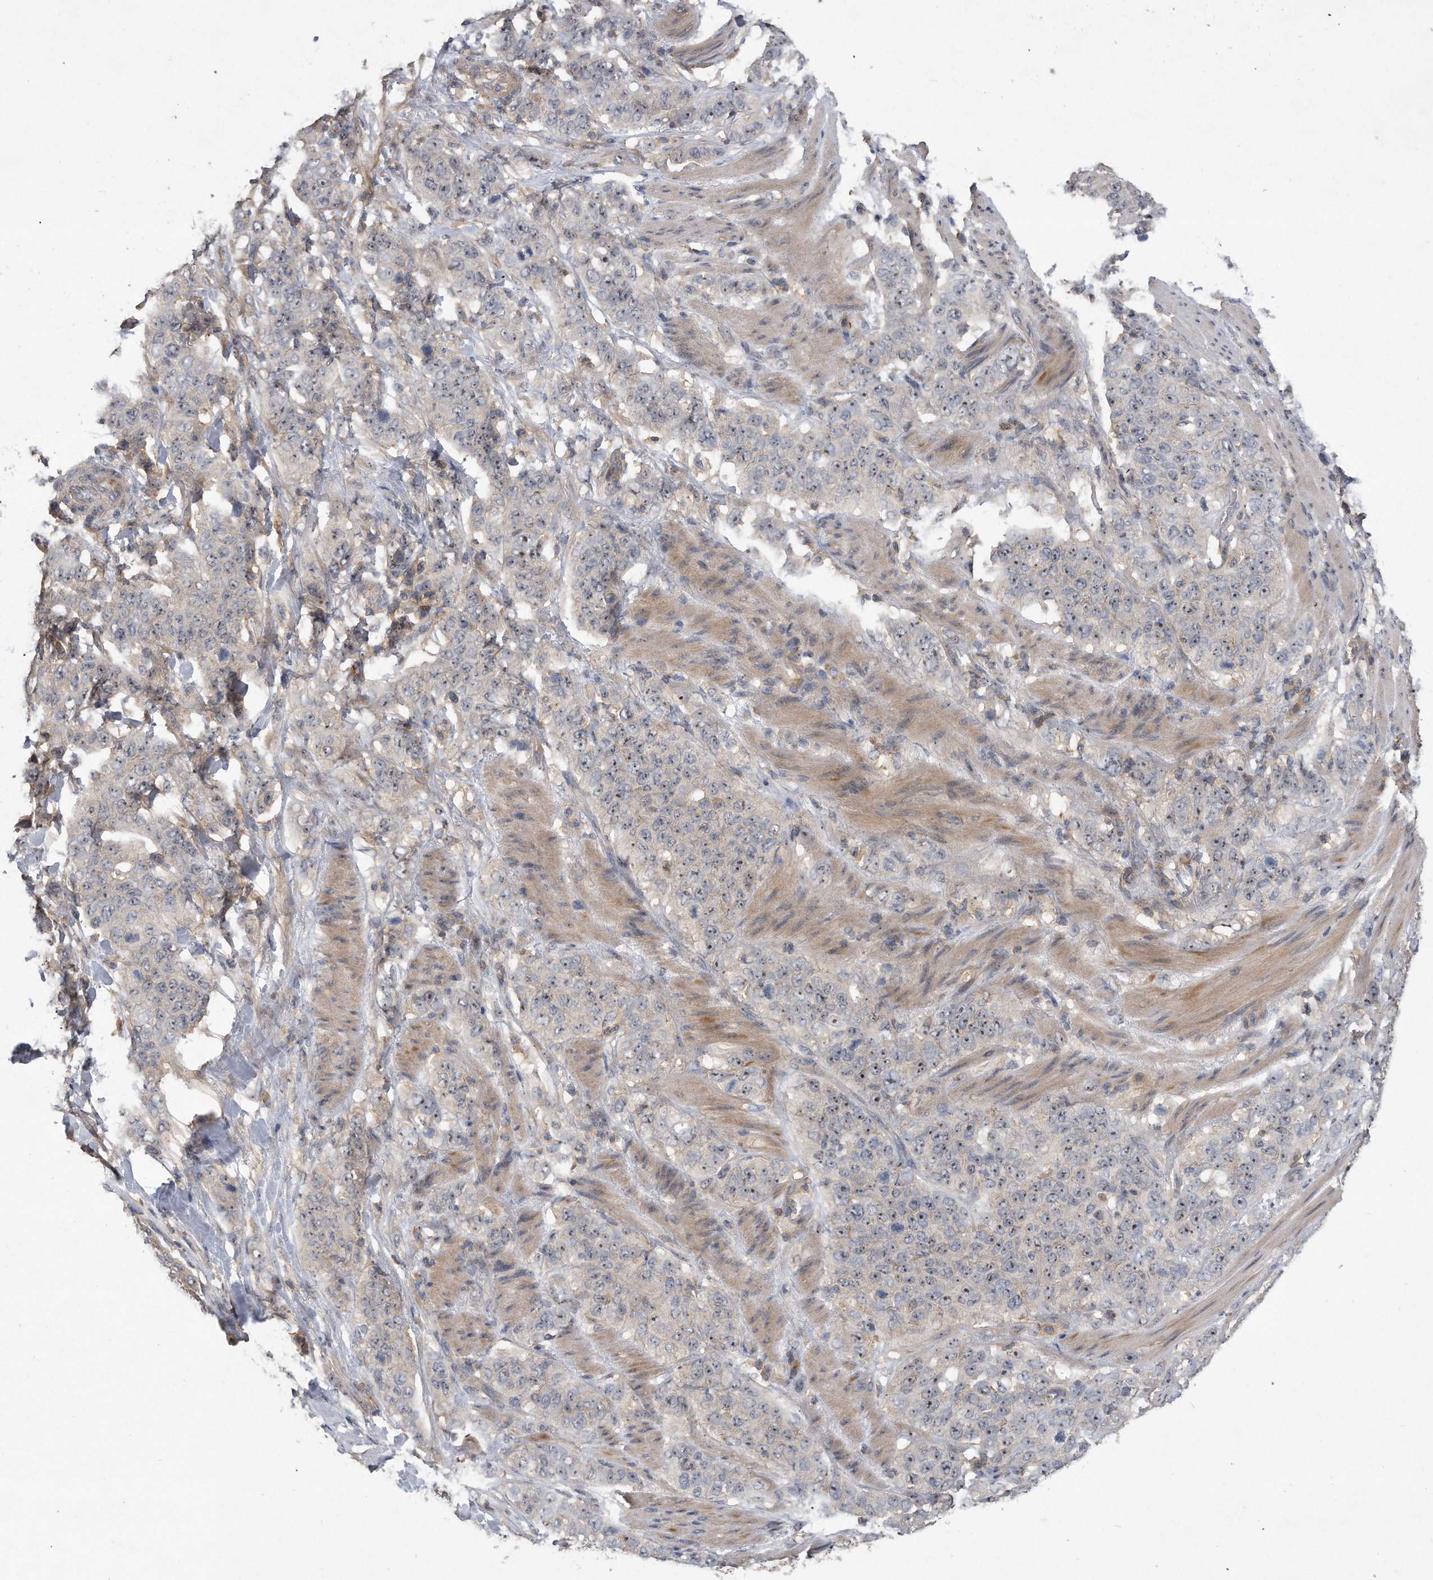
{"staining": {"intensity": "moderate", "quantity": "25%-75%", "location": "nuclear"}, "tissue": "stomach cancer", "cell_type": "Tumor cells", "image_type": "cancer", "snomed": [{"axis": "morphology", "description": "Adenocarcinoma, NOS"}, {"axis": "topography", "description": "Stomach"}], "caption": "Brown immunohistochemical staining in human stomach cancer (adenocarcinoma) reveals moderate nuclear expression in approximately 25%-75% of tumor cells.", "gene": "PGBD2", "patient": {"sex": "male", "age": 48}}